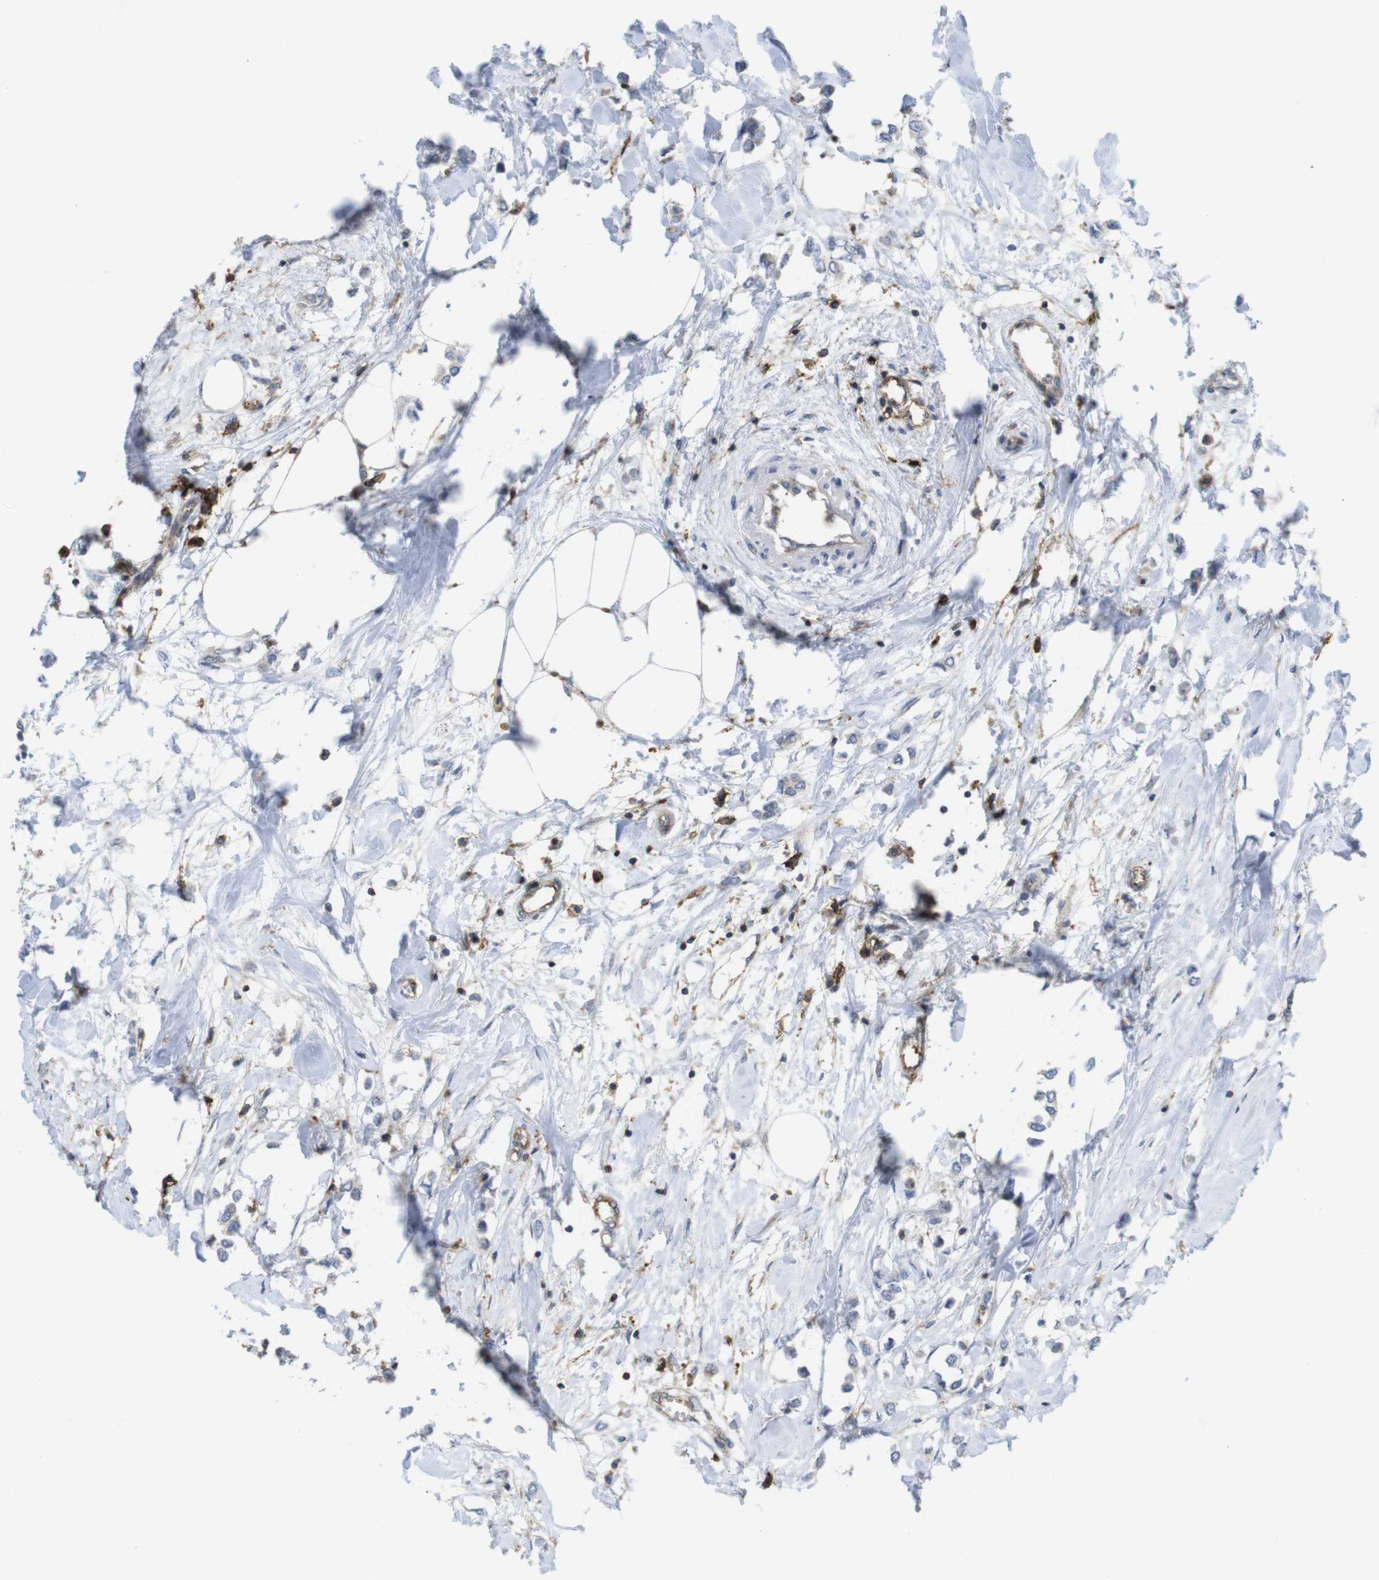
{"staining": {"intensity": "weak", "quantity": ">75%", "location": "cytoplasmic/membranous"}, "tissue": "breast cancer", "cell_type": "Tumor cells", "image_type": "cancer", "snomed": [{"axis": "morphology", "description": "Lobular carcinoma"}, {"axis": "topography", "description": "Breast"}], "caption": "There is low levels of weak cytoplasmic/membranous positivity in tumor cells of breast cancer, as demonstrated by immunohistochemical staining (brown color).", "gene": "CCR6", "patient": {"sex": "female", "age": 51}}